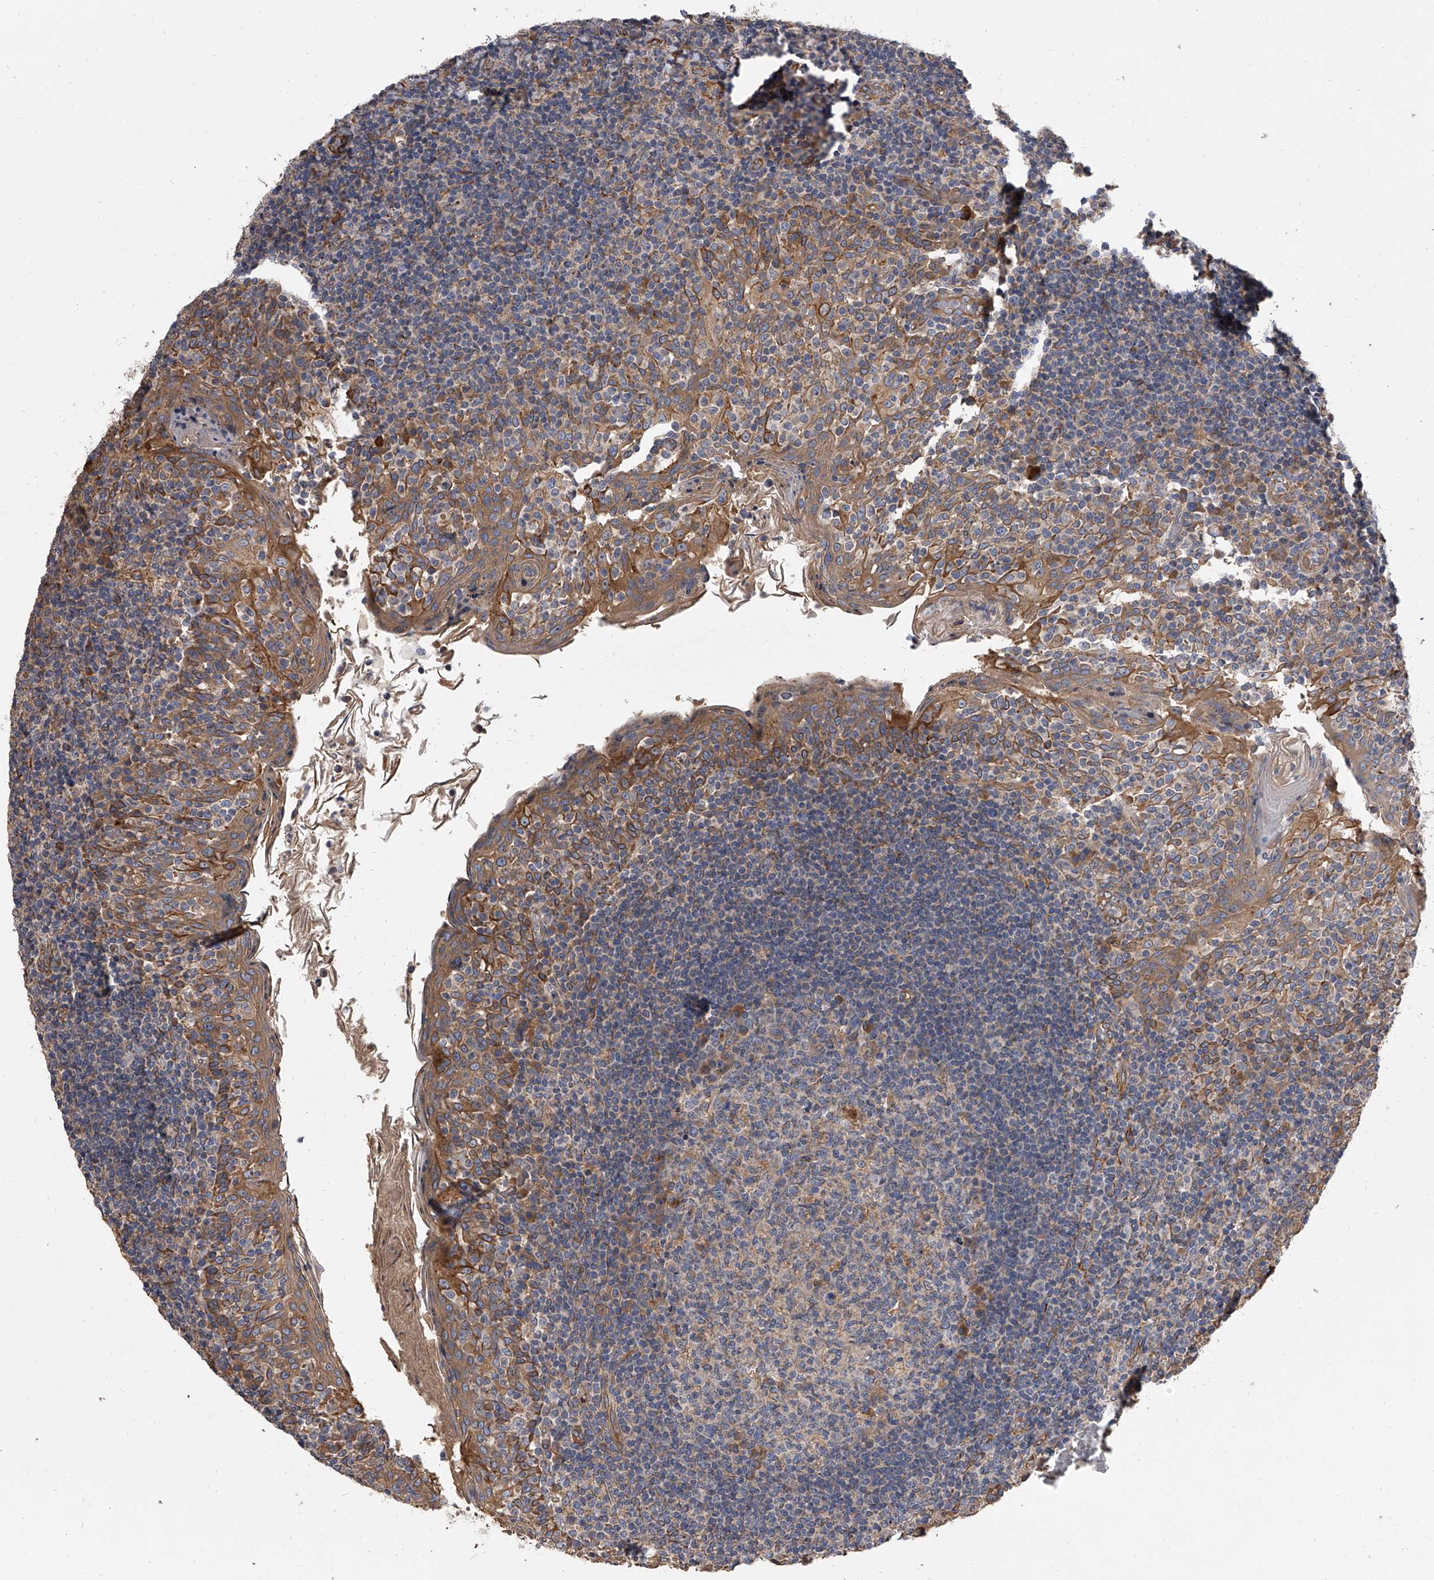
{"staining": {"intensity": "negative", "quantity": "none", "location": "none"}, "tissue": "tonsil", "cell_type": "Germinal center cells", "image_type": "normal", "snomed": [{"axis": "morphology", "description": "Normal tissue, NOS"}, {"axis": "topography", "description": "Tonsil"}], "caption": "Immunohistochemical staining of unremarkable tonsil shows no significant positivity in germinal center cells. (DAB immunohistochemistry (IHC) with hematoxylin counter stain).", "gene": "EXOC4", "patient": {"sex": "female", "age": 19}}